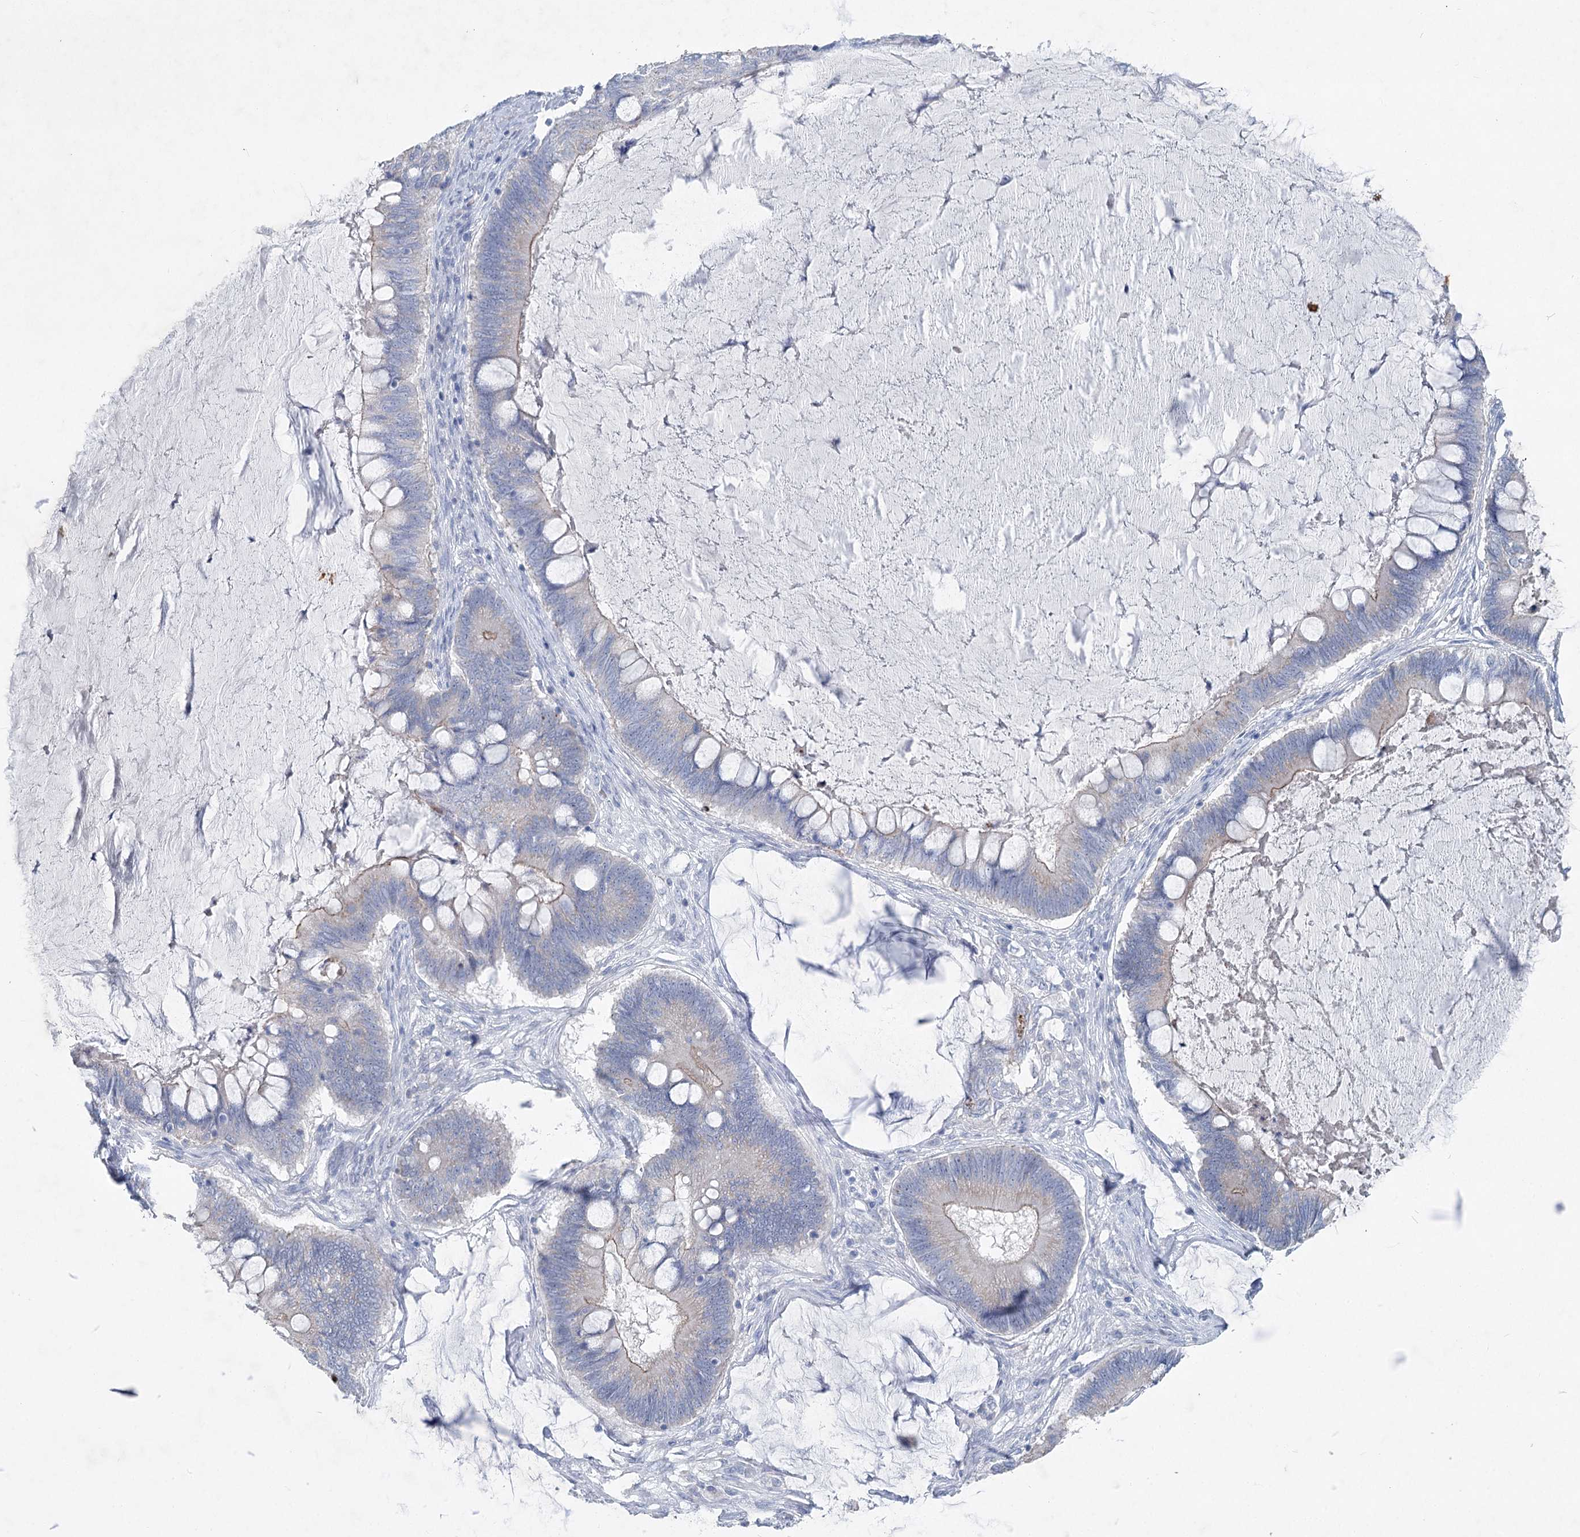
{"staining": {"intensity": "negative", "quantity": "none", "location": "none"}, "tissue": "ovarian cancer", "cell_type": "Tumor cells", "image_type": "cancer", "snomed": [{"axis": "morphology", "description": "Cystadenocarcinoma, mucinous, NOS"}, {"axis": "topography", "description": "Ovary"}], "caption": "High magnification brightfield microscopy of ovarian cancer (mucinous cystadenocarcinoma) stained with DAB (3,3'-diaminobenzidine) (brown) and counterstained with hematoxylin (blue): tumor cells show no significant positivity.", "gene": "WDR74", "patient": {"sex": "female", "age": 61}}